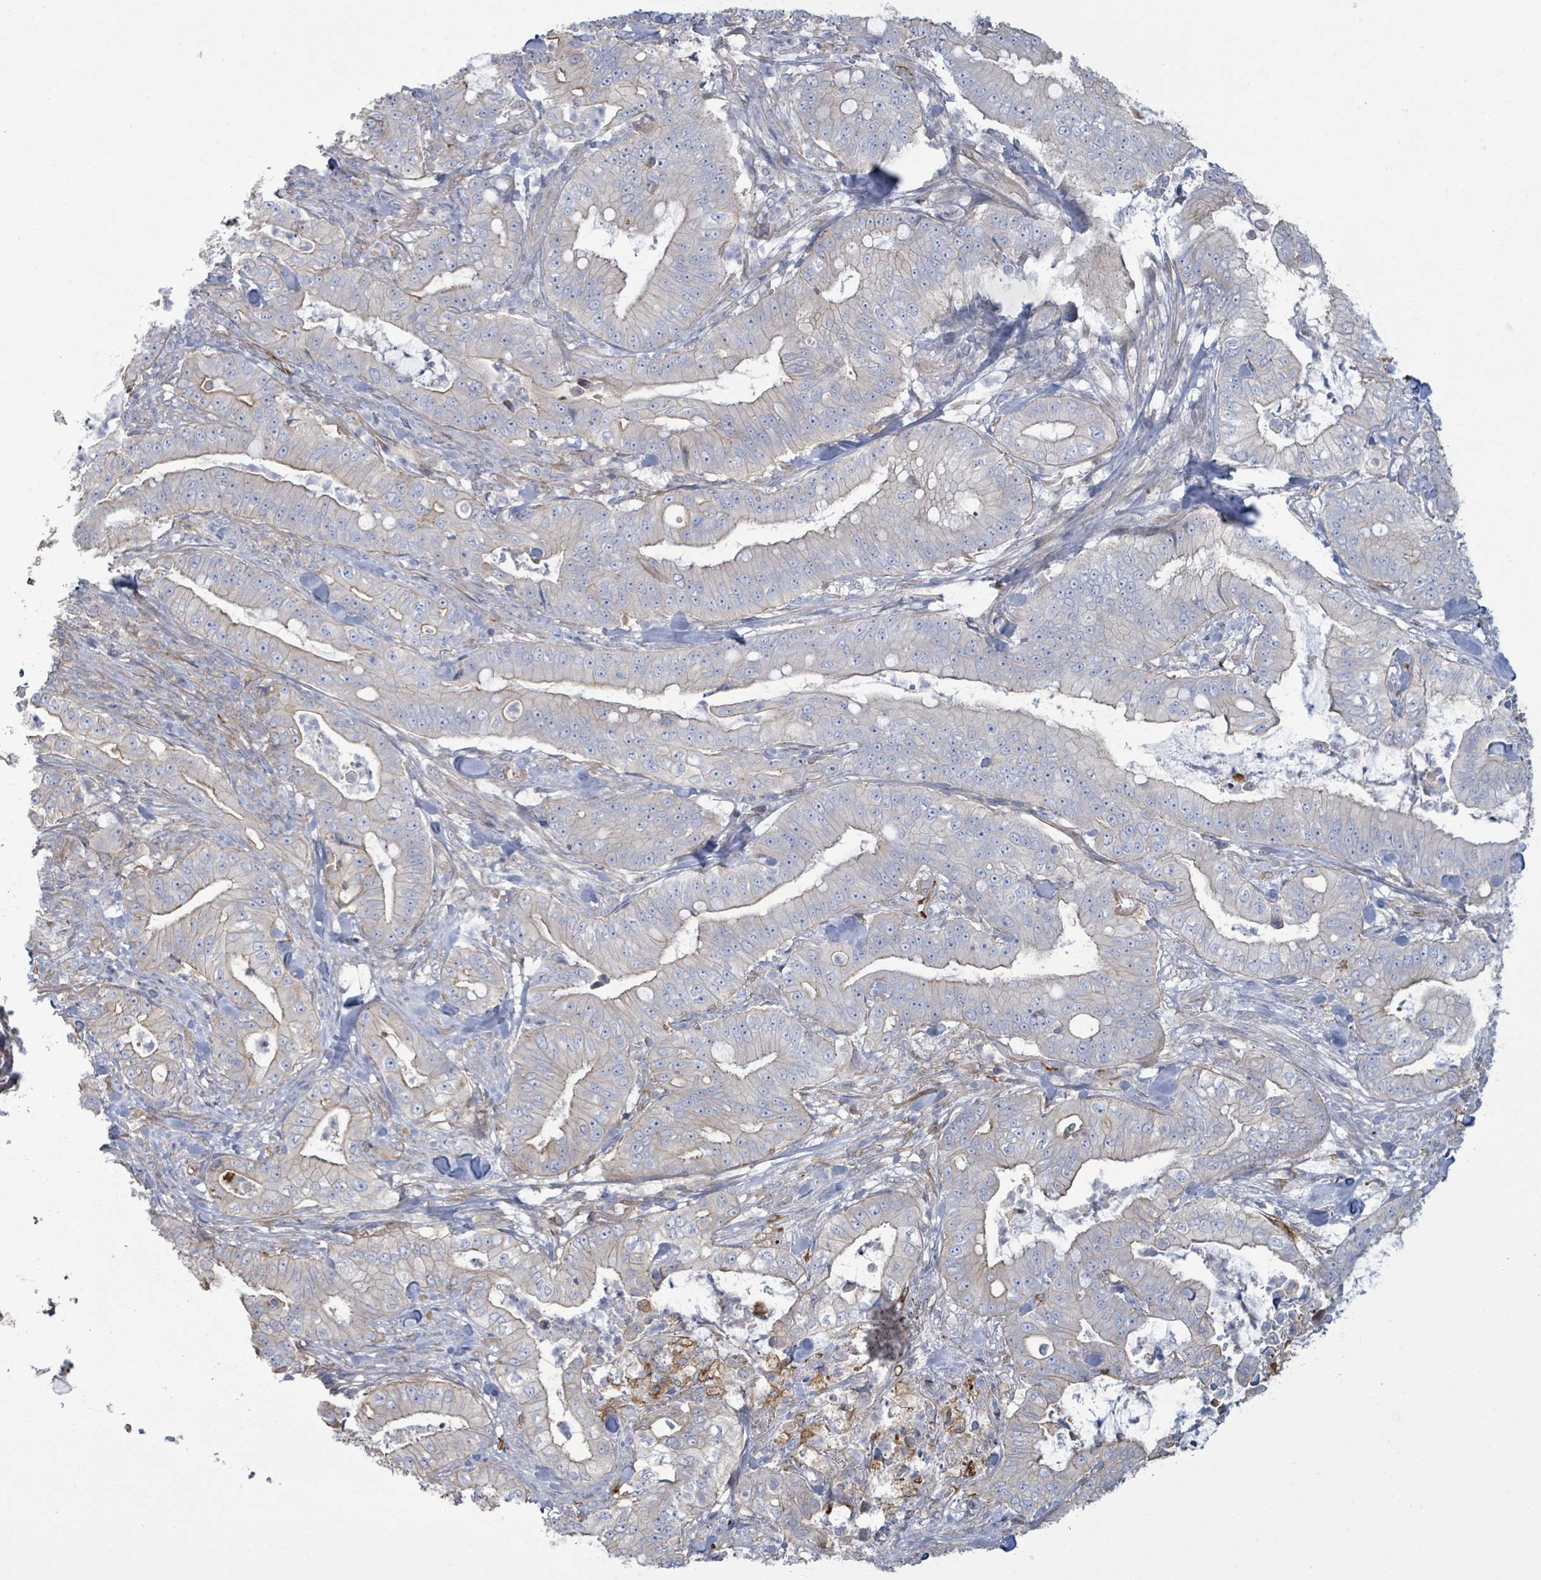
{"staining": {"intensity": "weak", "quantity": "<25%", "location": "cytoplasmic/membranous"}, "tissue": "pancreatic cancer", "cell_type": "Tumor cells", "image_type": "cancer", "snomed": [{"axis": "morphology", "description": "Adenocarcinoma, NOS"}, {"axis": "topography", "description": "Pancreas"}], "caption": "This is a micrograph of IHC staining of adenocarcinoma (pancreatic), which shows no positivity in tumor cells.", "gene": "COL13A1", "patient": {"sex": "male", "age": 71}}